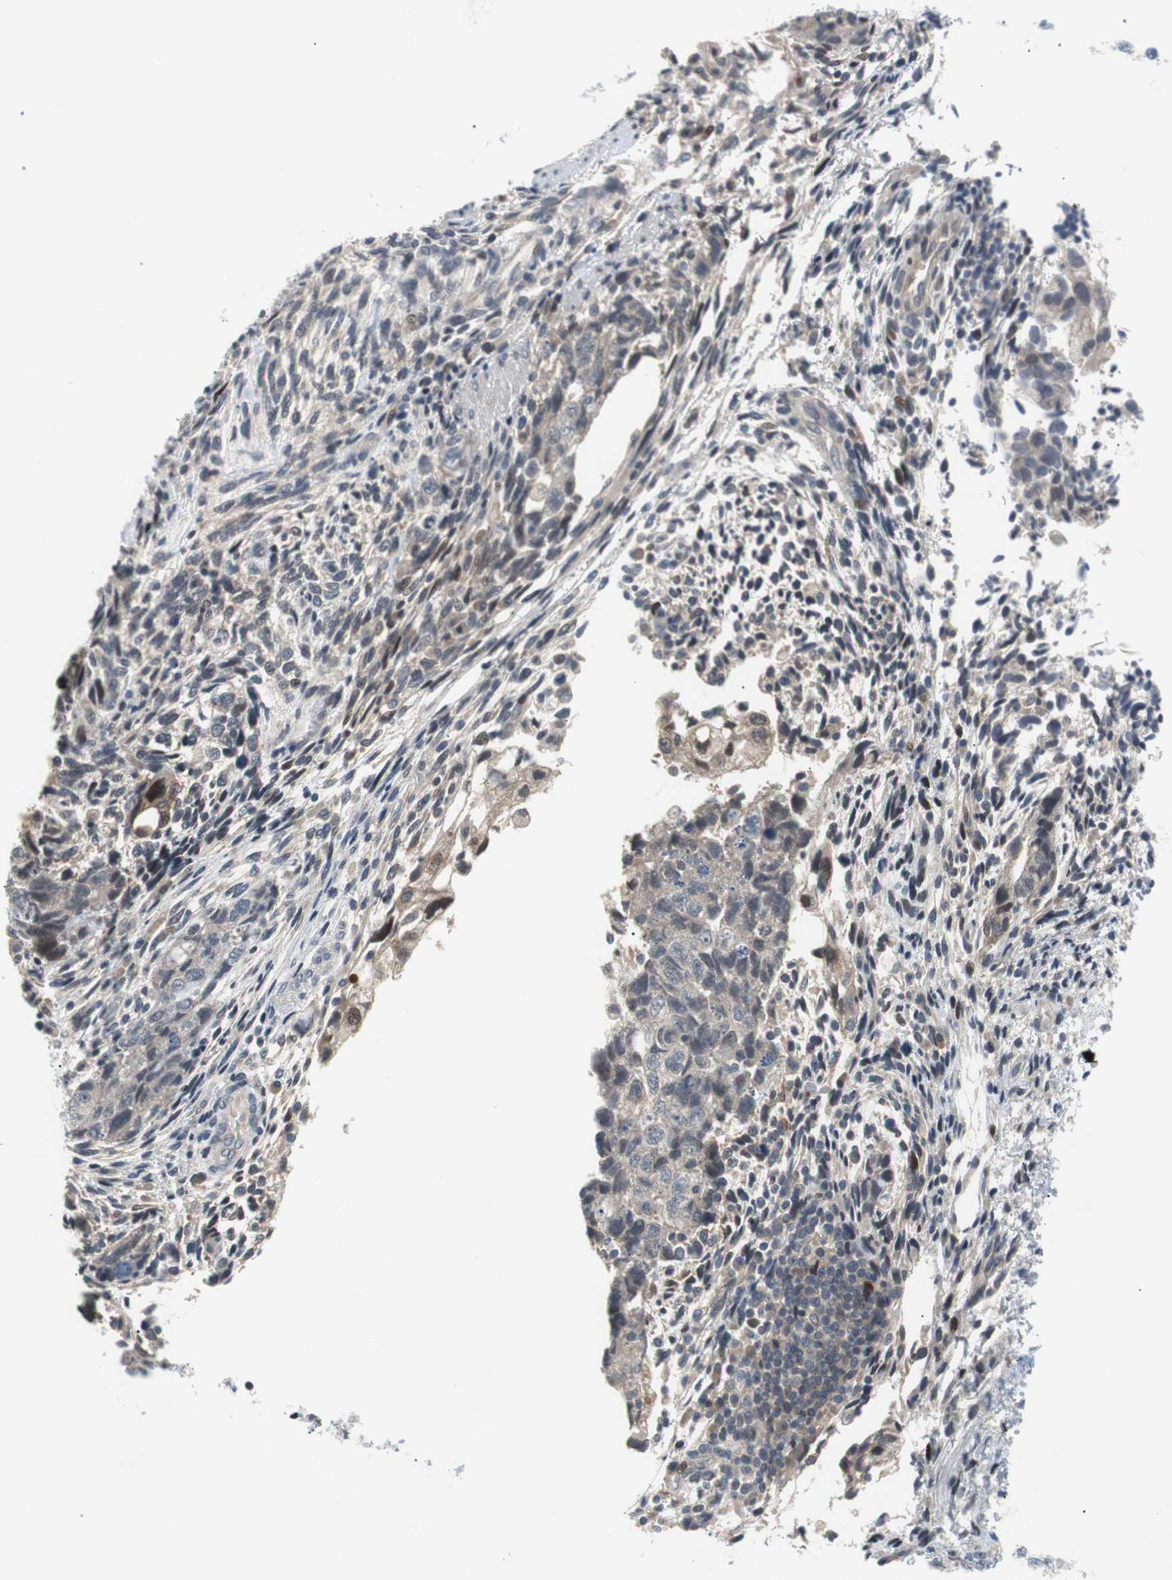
{"staining": {"intensity": "weak", "quantity": "<25%", "location": "cytoplasmic/membranous"}, "tissue": "testis cancer", "cell_type": "Tumor cells", "image_type": "cancer", "snomed": [{"axis": "morphology", "description": "Normal tissue, NOS"}, {"axis": "morphology", "description": "Carcinoma, Embryonal, NOS"}, {"axis": "topography", "description": "Testis"}], "caption": "The histopathology image shows no significant positivity in tumor cells of testis embryonal carcinoma.", "gene": "MAP2K4", "patient": {"sex": "male", "age": 36}}